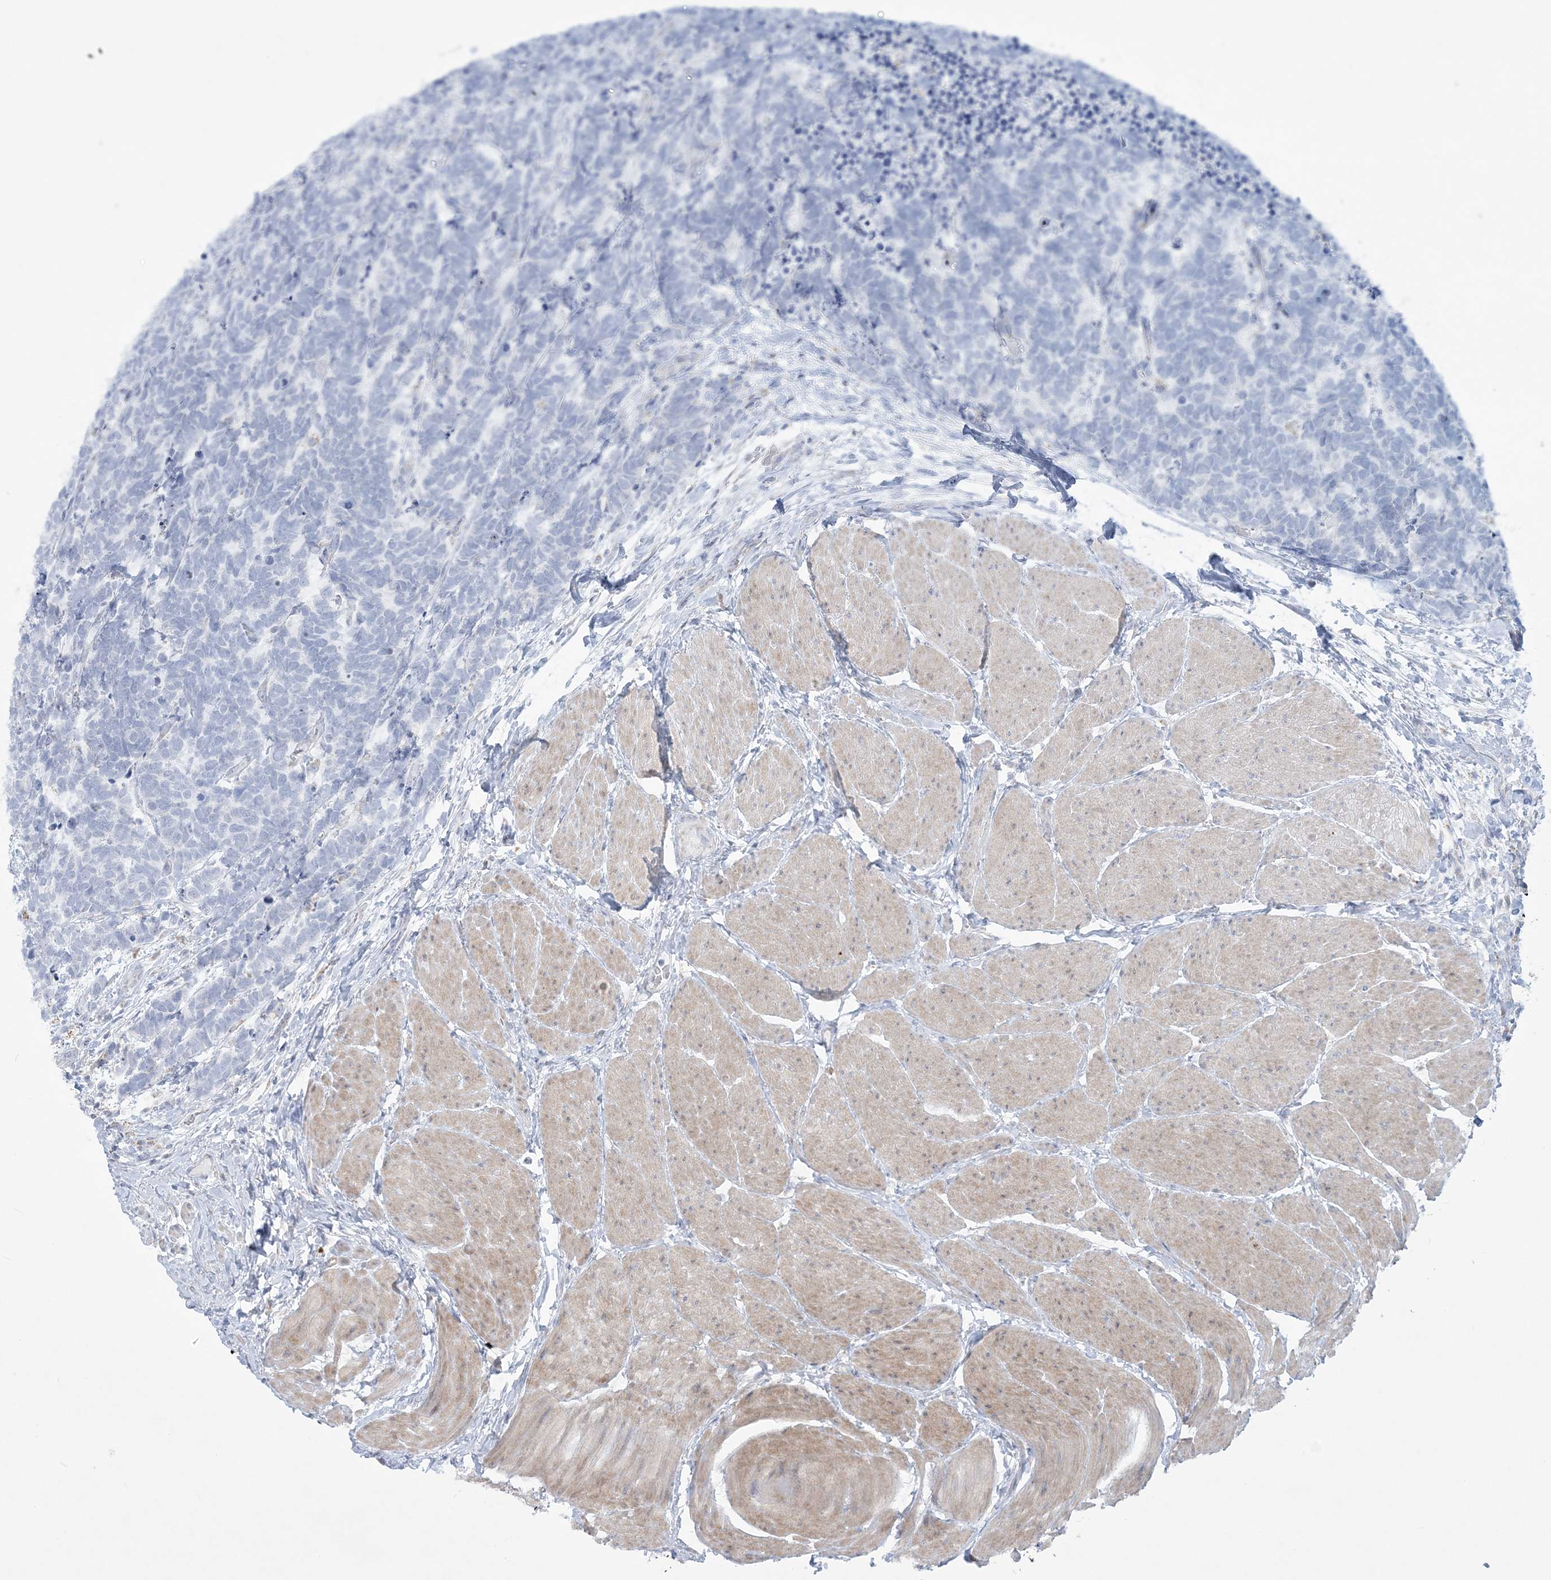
{"staining": {"intensity": "negative", "quantity": "none", "location": "none"}, "tissue": "carcinoid", "cell_type": "Tumor cells", "image_type": "cancer", "snomed": [{"axis": "morphology", "description": "Carcinoma, NOS"}, {"axis": "morphology", "description": "Carcinoid, malignant, NOS"}, {"axis": "topography", "description": "Urinary bladder"}], "caption": "Photomicrograph shows no protein positivity in tumor cells of carcinoid (malignant) tissue.", "gene": "TBC1D7", "patient": {"sex": "male", "age": 57}}